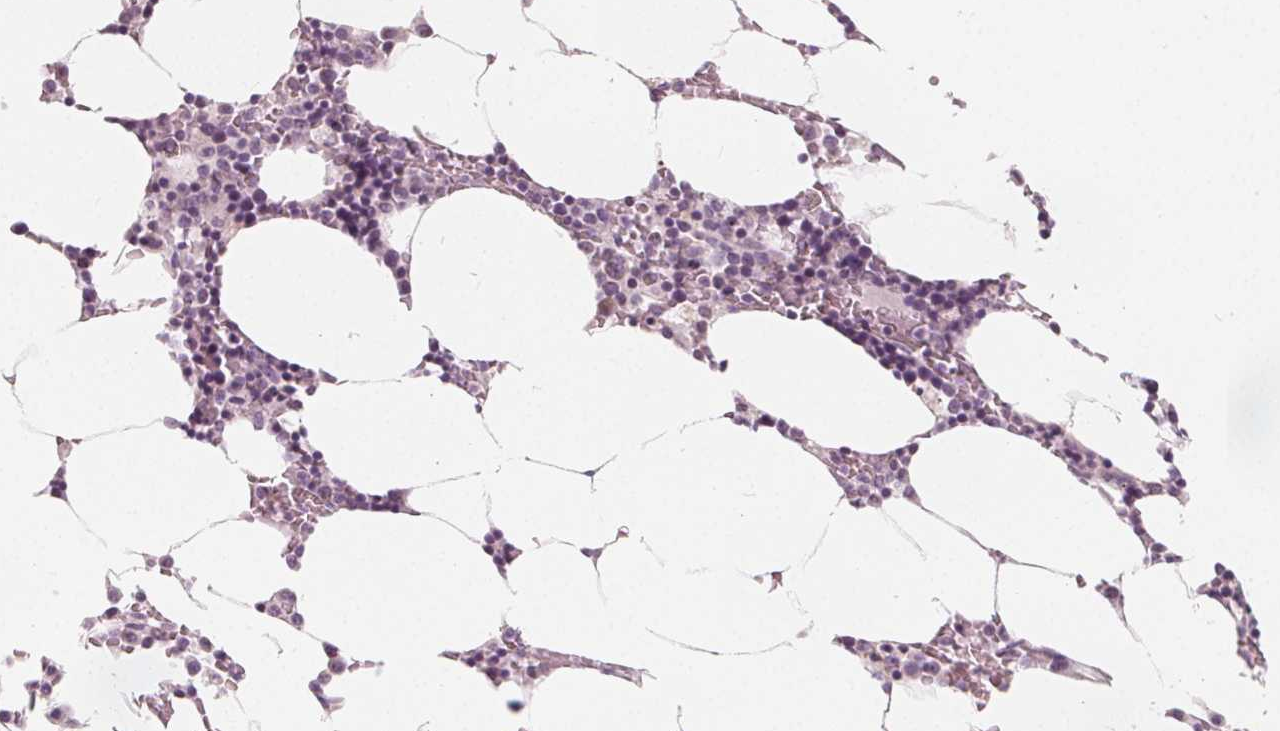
{"staining": {"intensity": "negative", "quantity": "none", "location": "none"}, "tissue": "bone marrow", "cell_type": "Hematopoietic cells", "image_type": "normal", "snomed": [{"axis": "morphology", "description": "Normal tissue, NOS"}, {"axis": "topography", "description": "Bone marrow"}], "caption": "Bone marrow was stained to show a protein in brown. There is no significant staining in hematopoietic cells. (Immunohistochemistry (ihc), brightfield microscopy, high magnification).", "gene": "NUP210L", "patient": {"sex": "female", "age": 52}}